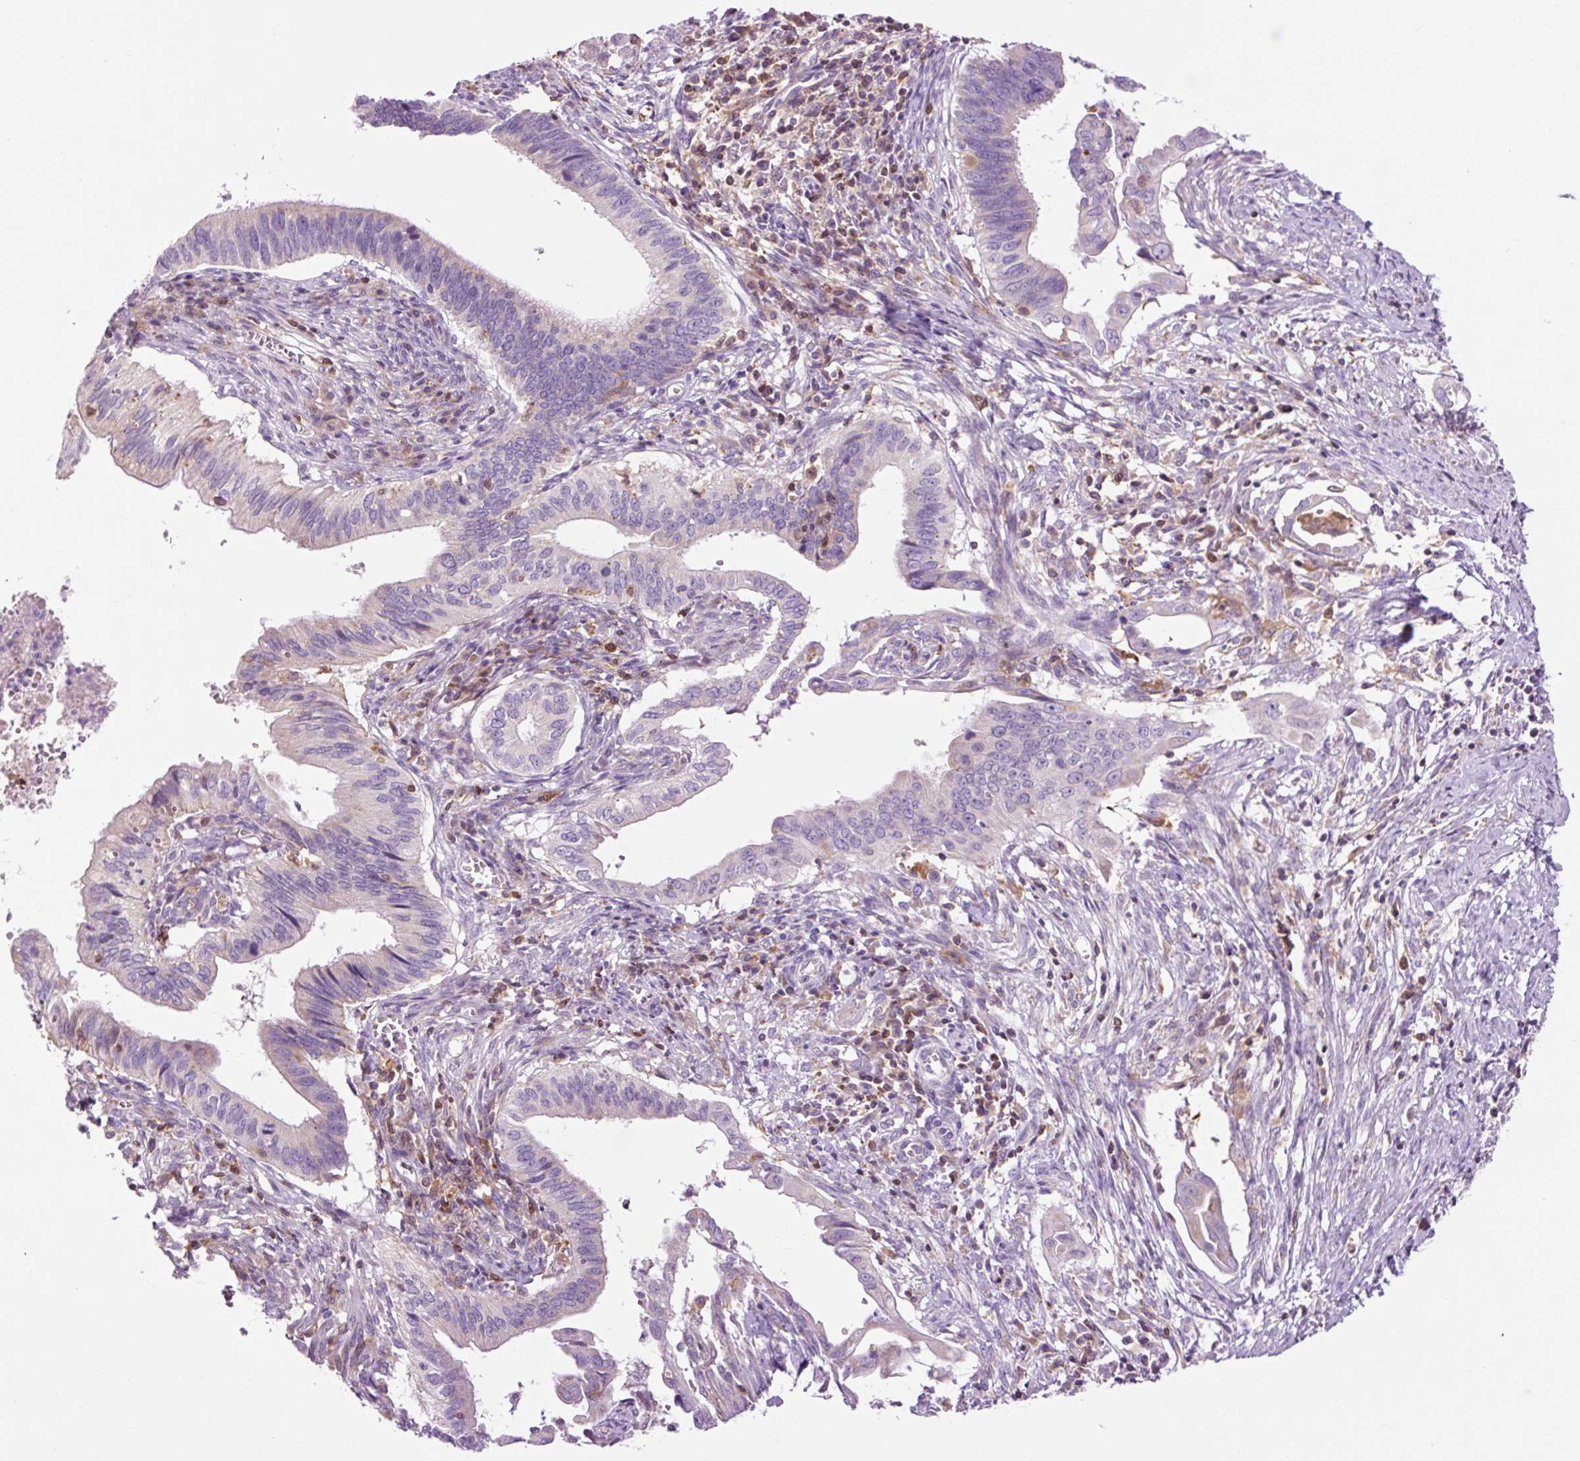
{"staining": {"intensity": "negative", "quantity": "none", "location": "none"}, "tissue": "cervical cancer", "cell_type": "Tumor cells", "image_type": "cancer", "snomed": [{"axis": "morphology", "description": "Adenocarcinoma, NOS"}, {"axis": "topography", "description": "Cervix"}], "caption": "Photomicrograph shows no significant protein expression in tumor cells of cervical adenocarcinoma.", "gene": "CD83", "patient": {"sex": "female", "age": 42}}